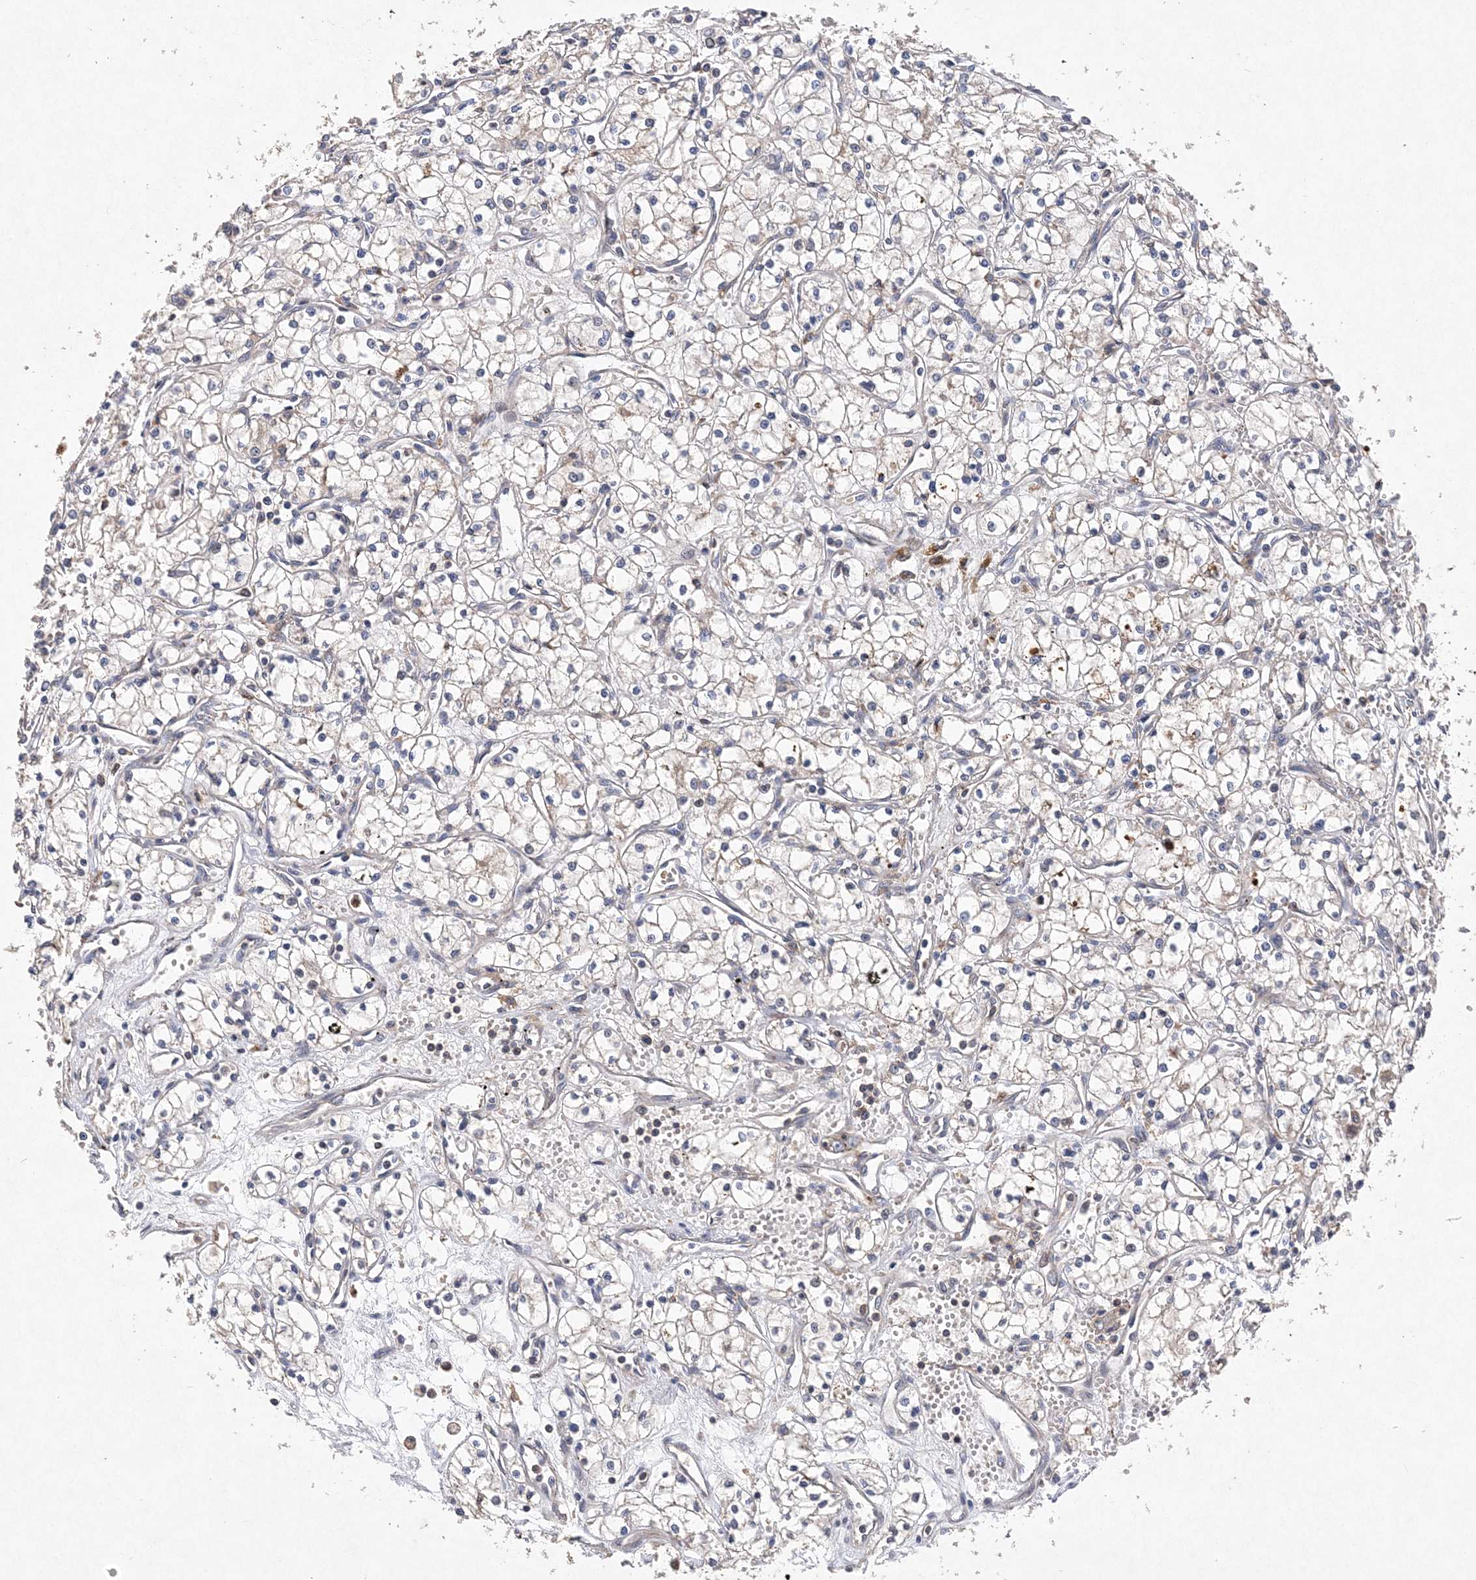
{"staining": {"intensity": "negative", "quantity": "none", "location": "none"}, "tissue": "renal cancer", "cell_type": "Tumor cells", "image_type": "cancer", "snomed": [{"axis": "morphology", "description": "Adenocarcinoma, NOS"}, {"axis": "topography", "description": "Kidney"}], "caption": "Immunohistochemistry (IHC) image of human renal cancer stained for a protein (brown), which reveals no staining in tumor cells.", "gene": "PROSER1", "patient": {"sex": "male", "age": 59}}